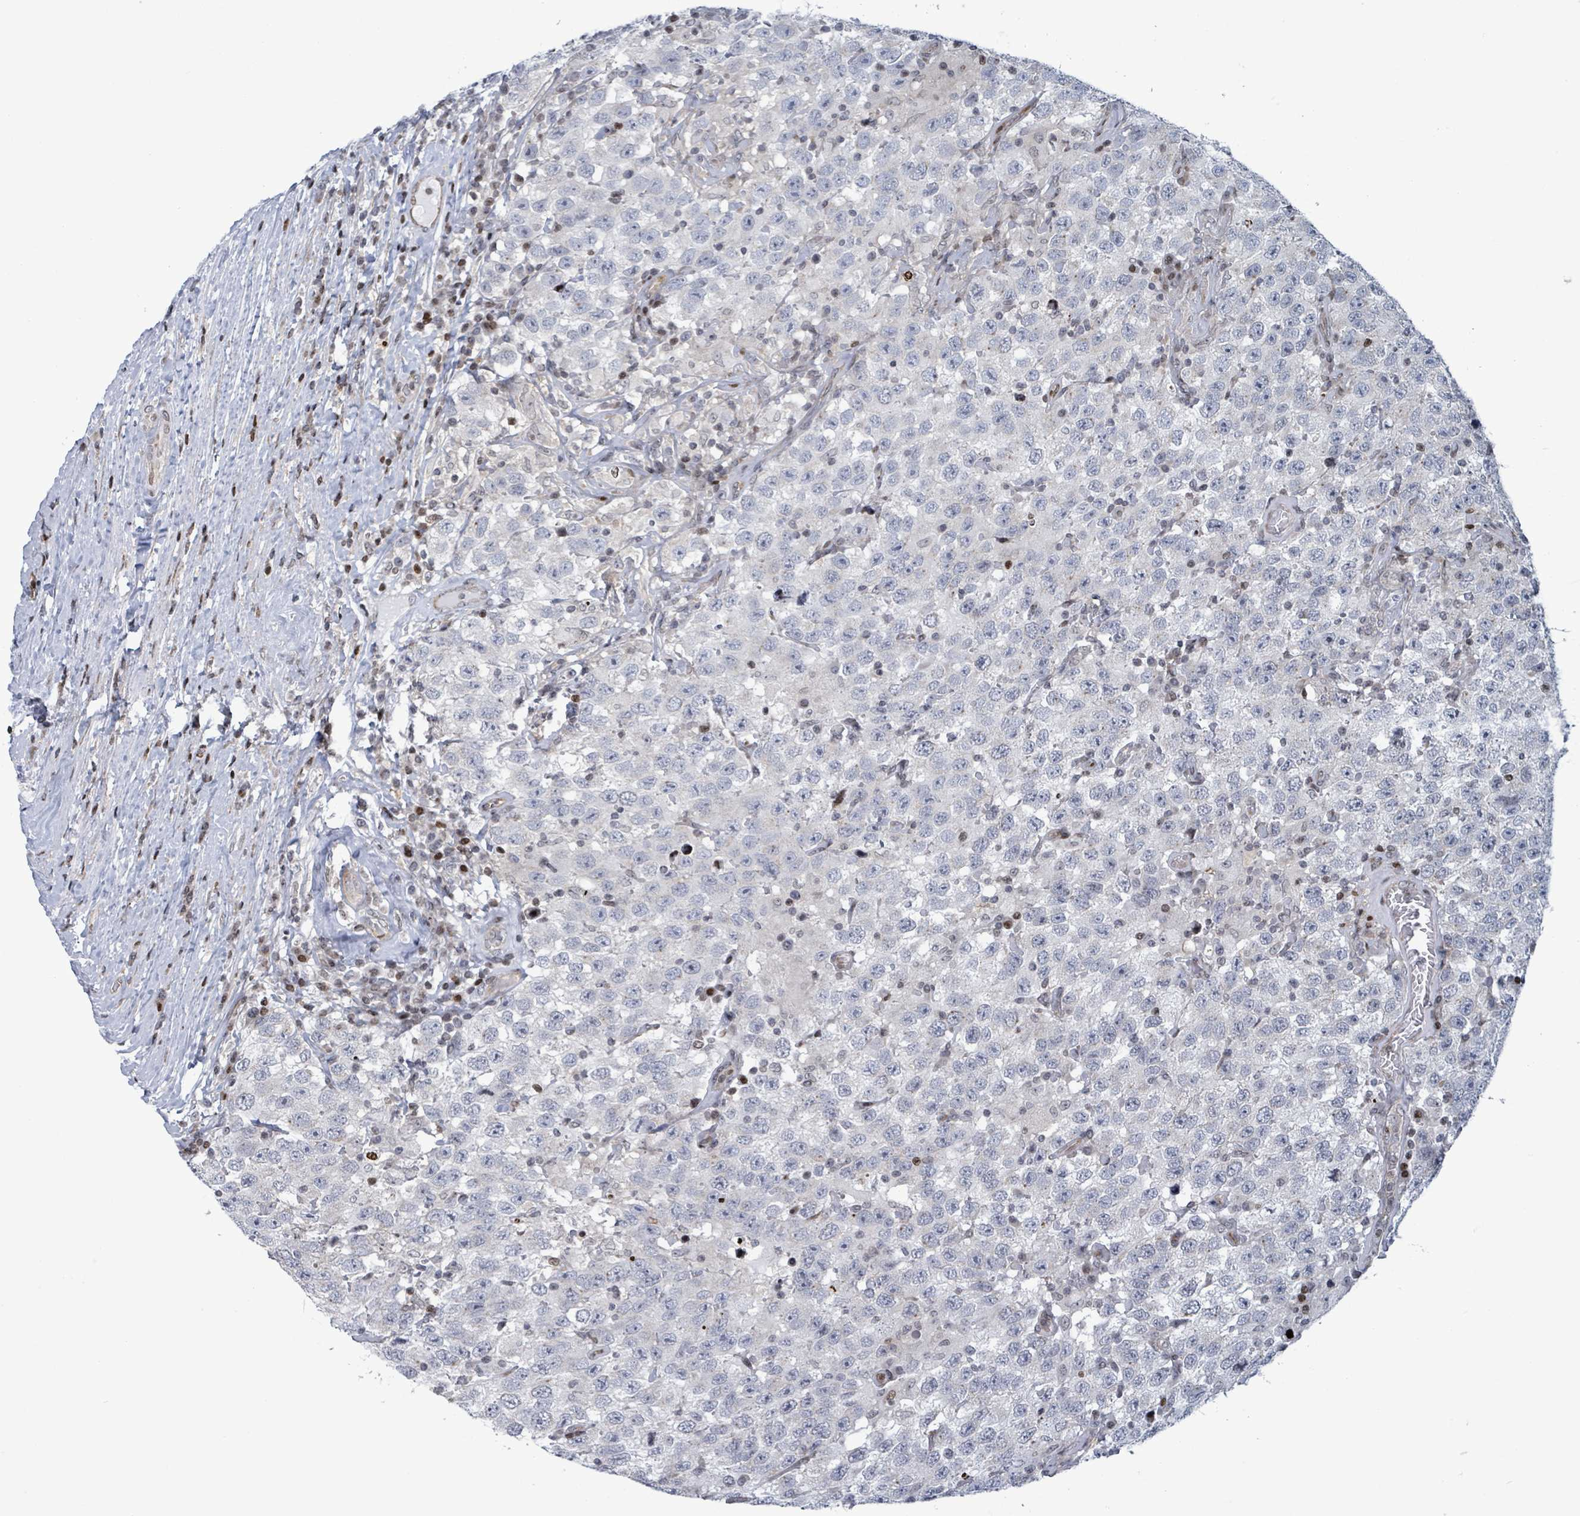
{"staining": {"intensity": "negative", "quantity": "none", "location": "none"}, "tissue": "testis cancer", "cell_type": "Tumor cells", "image_type": "cancer", "snomed": [{"axis": "morphology", "description": "Seminoma, NOS"}, {"axis": "topography", "description": "Testis"}], "caption": "An immunohistochemistry histopathology image of testis cancer is shown. There is no staining in tumor cells of testis cancer.", "gene": "FNDC4", "patient": {"sex": "male", "age": 41}}